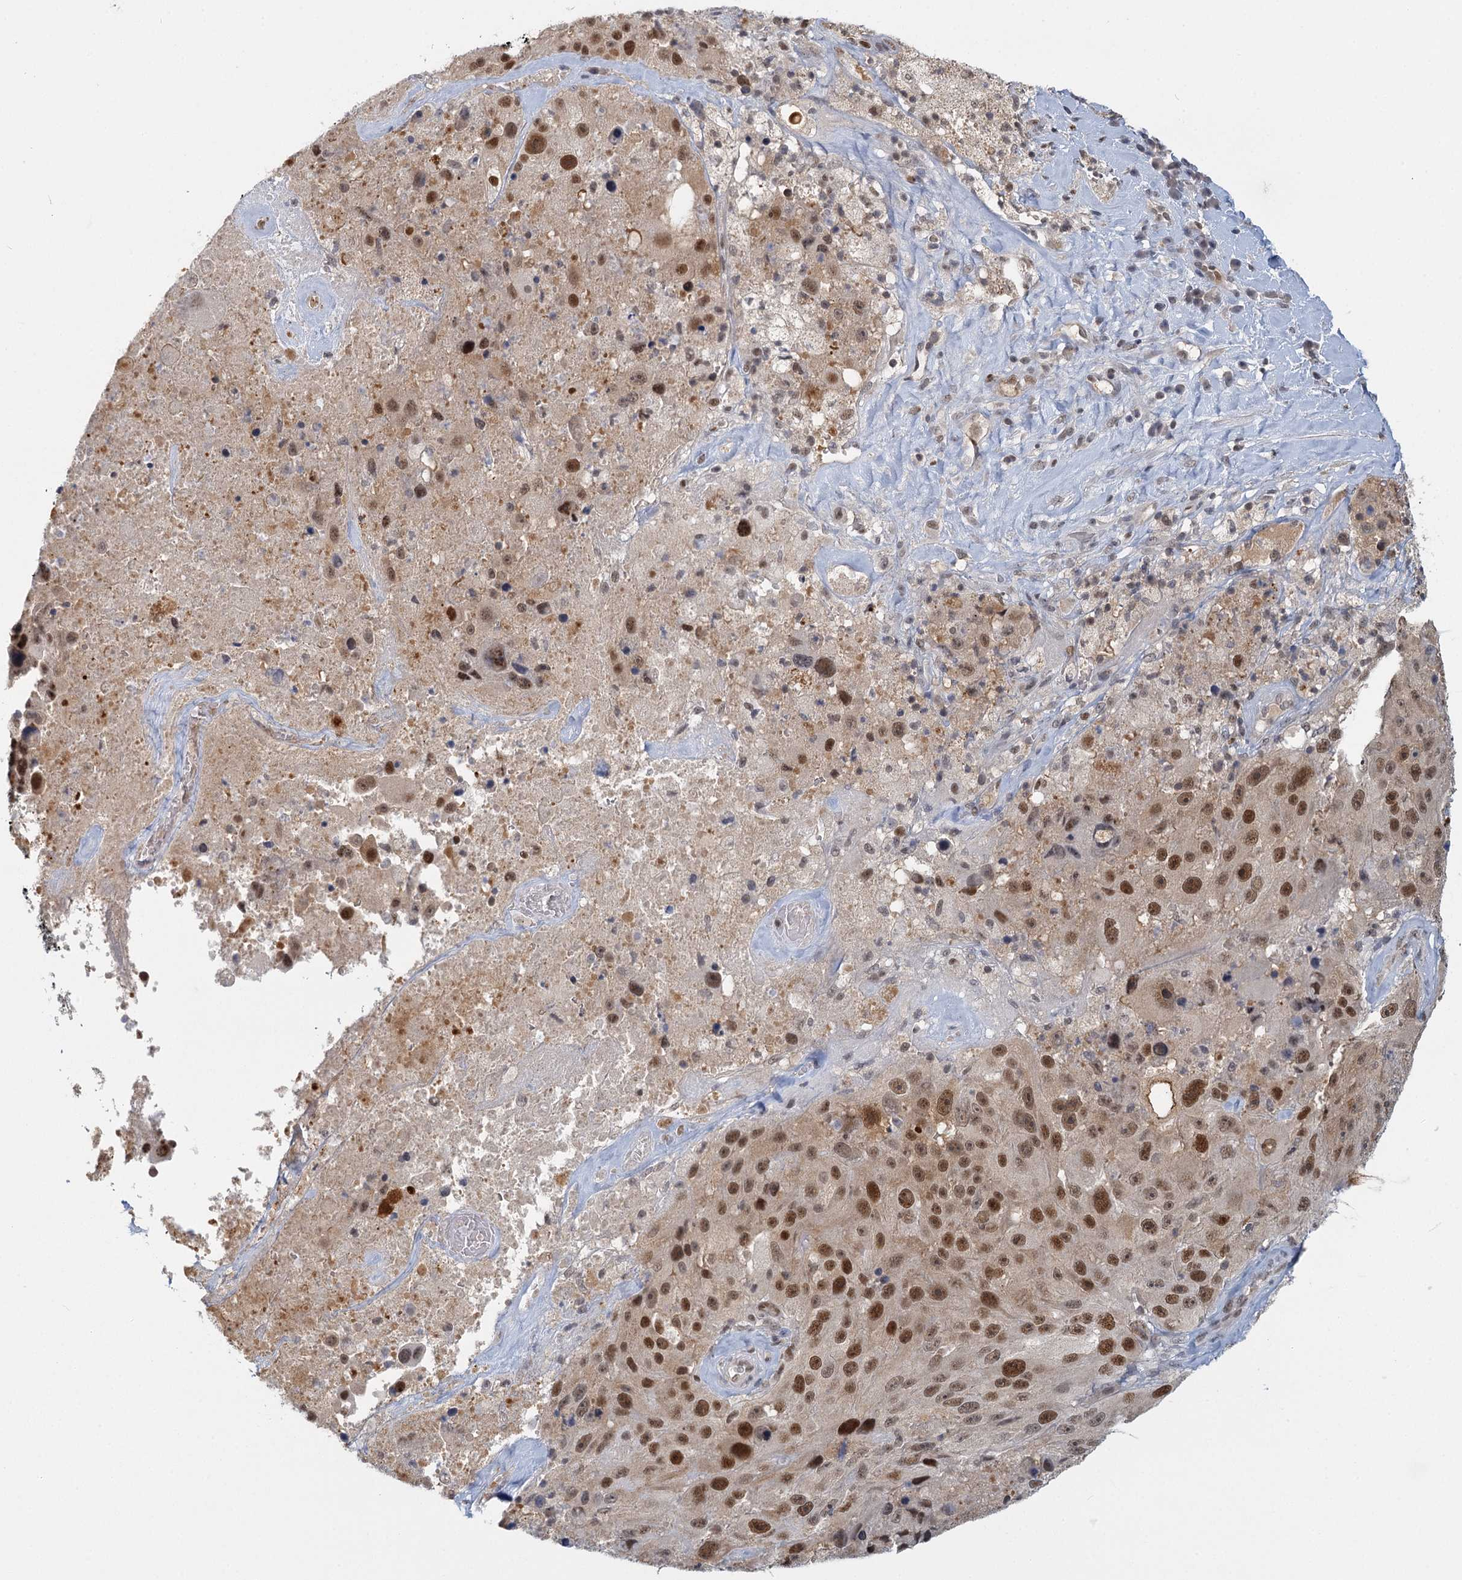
{"staining": {"intensity": "strong", "quantity": ">75%", "location": "nuclear"}, "tissue": "melanoma", "cell_type": "Tumor cells", "image_type": "cancer", "snomed": [{"axis": "morphology", "description": "Malignant melanoma, Metastatic site"}, {"axis": "topography", "description": "Lymph node"}], "caption": "Malignant melanoma (metastatic site) tissue exhibits strong nuclear positivity in approximately >75% of tumor cells", "gene": "GPATCH11", "patient": {"sex": "male", "age": 62}}